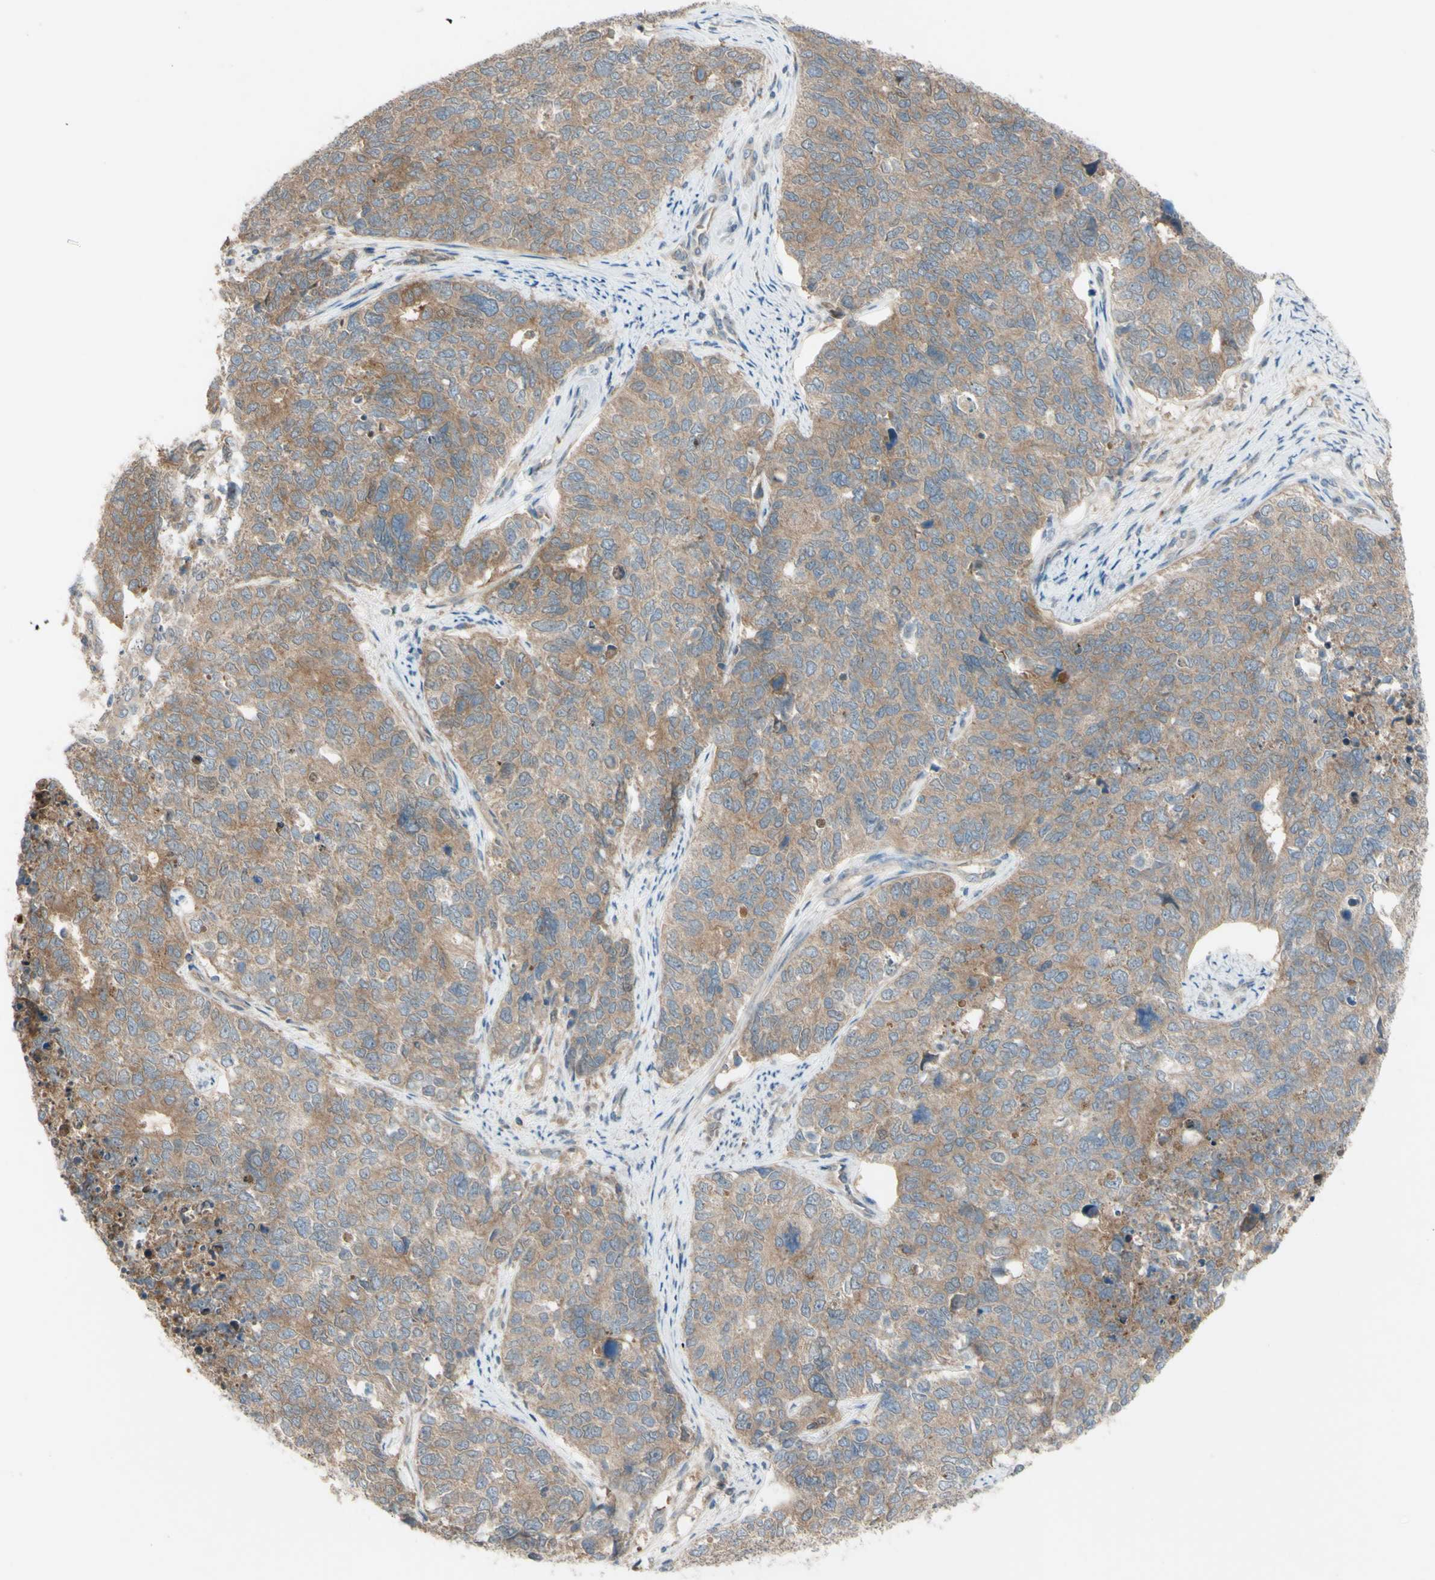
{"staining": {"intensity": "moderate", "quantity": ">75%", "location": "cytoplasmic/membranous"}, "tissue": "cervical cancer", "cell_type": "Tumor cells", "image_type": "cancer", "snomed": [{"axis": "morphology", "description": "Squamous cell carcinoma, NOS"}, {"axis": "topography", "description": "Cervix"}], "caption": "Moderate cytoplasmic/membranous protein expression is seen in about >75% of tumor cells in cervical cancer. Ihc stains the protein of interest in brown and the nuclei are stained blue.", "gene": "AFP", "patient": {"sex": "female", "age": 63}}